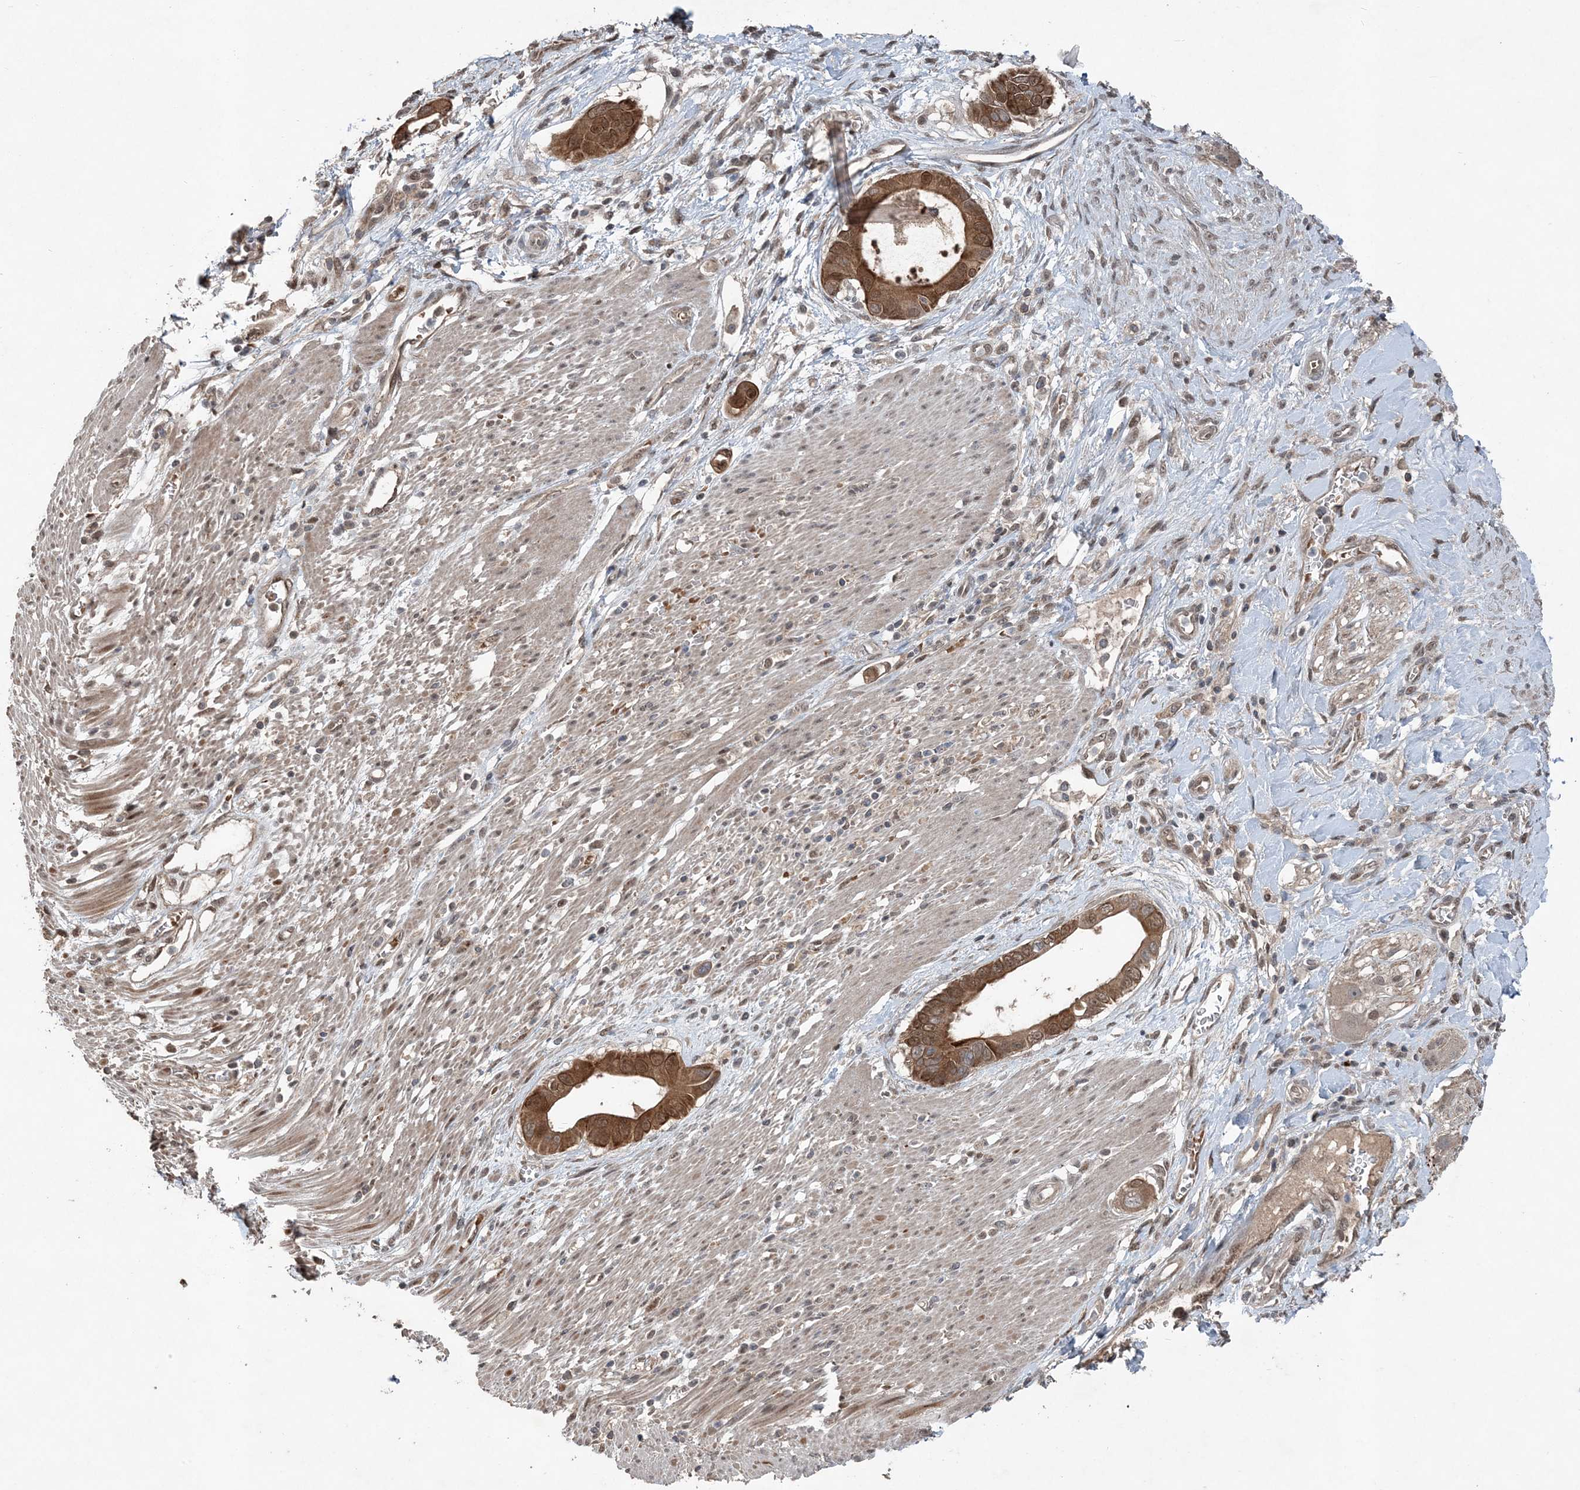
{"staining": {"intensity": "moderate", "quantity": ">75%", "location": "cytoplasmic/membranous"}, "tissue": "pancreatic cancer", "cell_type": "Tumor cells", "image_type": "cancer", "snomed": [{"axis": "morphology", "description": "Adenocarcinoma, NOS"}, {"axis": "topography", "description": "Pancreas"}], "caption": "Protein staining of pancreatic cancer tissue demonstrates moderate cytoplasmic/membranous staining in approximately >75% of tumor cells.", "gene": "QTRT2", "patient": {"sex": "male", "age": 68}}